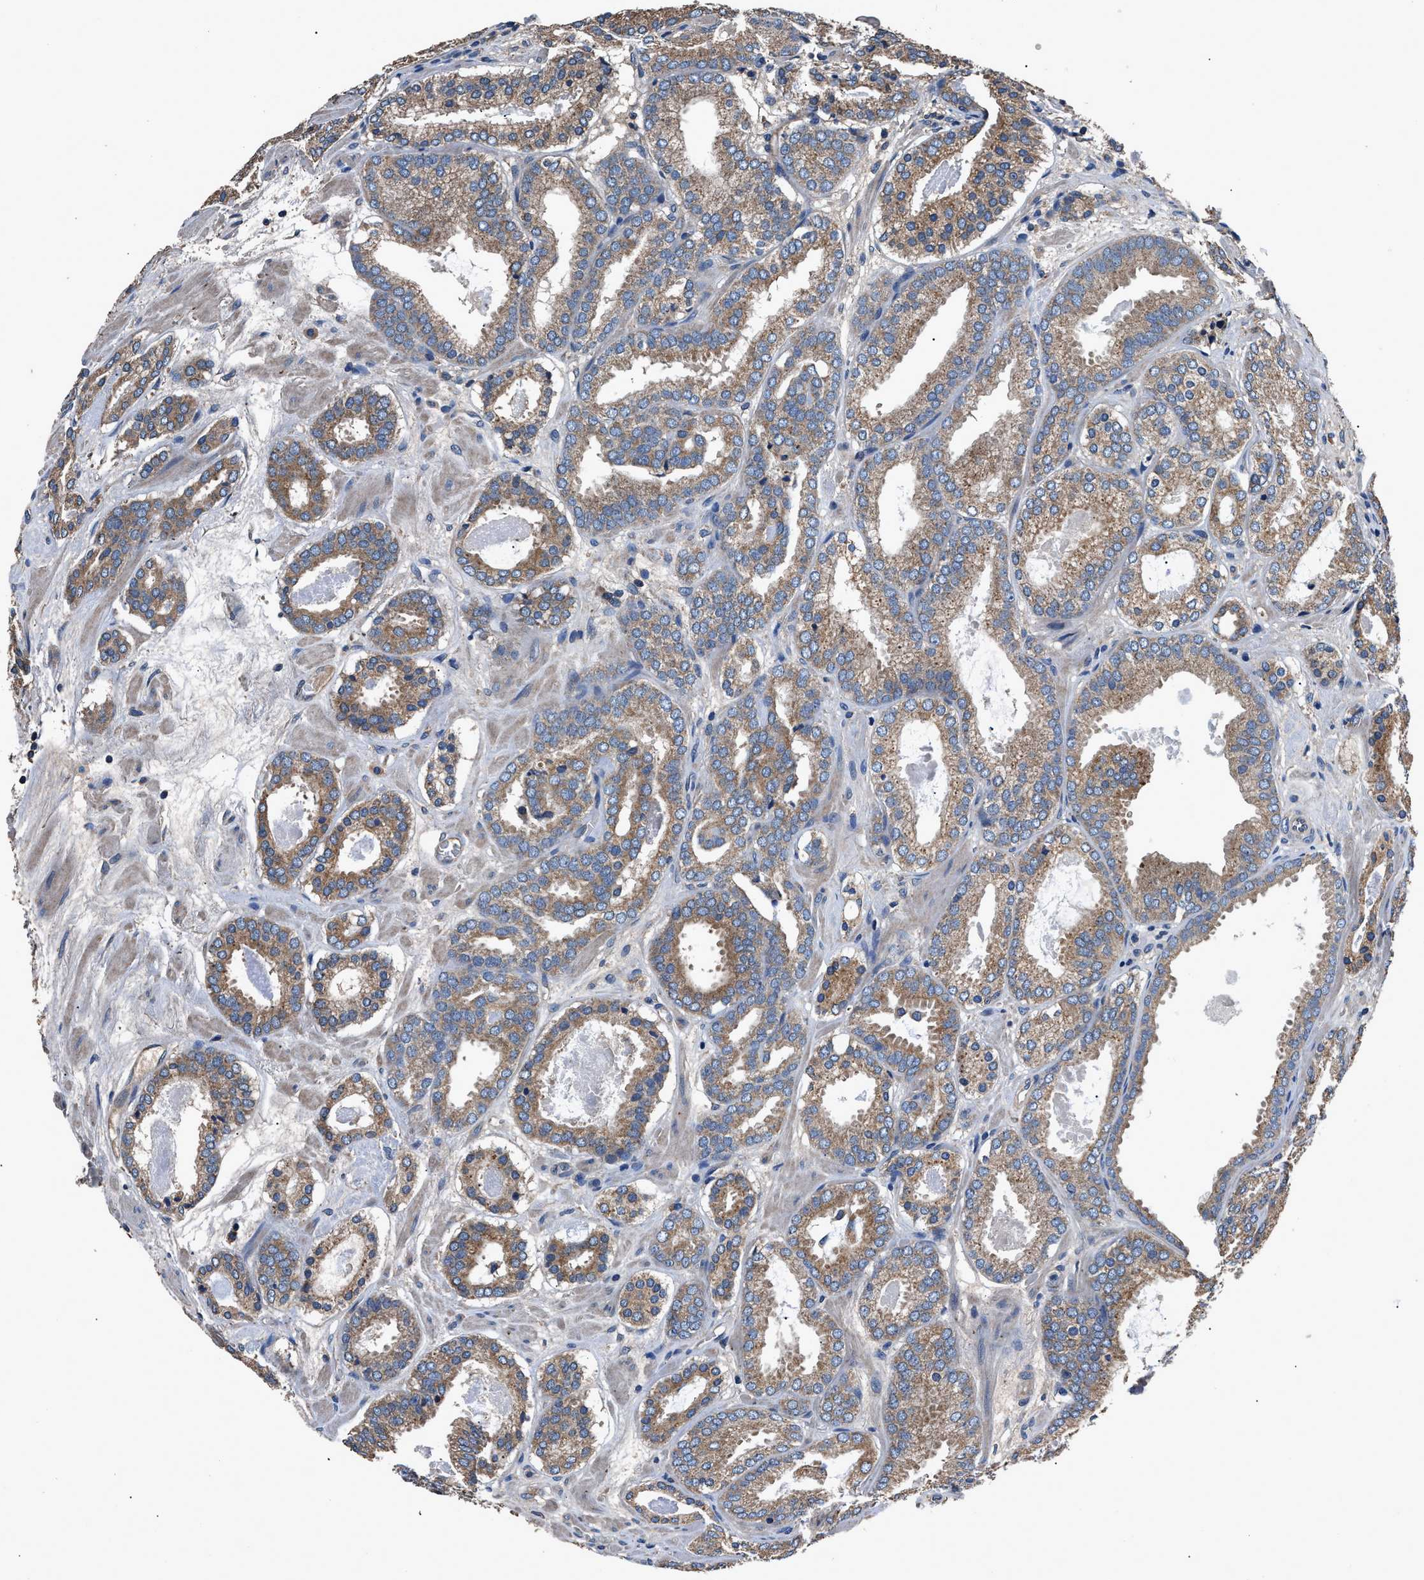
{"staining": {"intensity": "moderate", "quantity": ">75%", "location": "cytoplasmic/membranous"}, "tissue": "prostate cancer", "cell_type": "Tumor cells", "image_type": "cancer", "snomed": [{"axis": "morphology", "description": "Adenocarcinoma, Low grade"}, {"axis": "topography", "description": "Prostate"}], "caption": "There is medium levels of moderate cytoplasmic/membranous positivity in tumor cells of prostate cancer, as demonstrated by immunohistochemical staining (brown color).", "gene": "DHRS7B", "patient": {"sex": "male", "age": 69}}